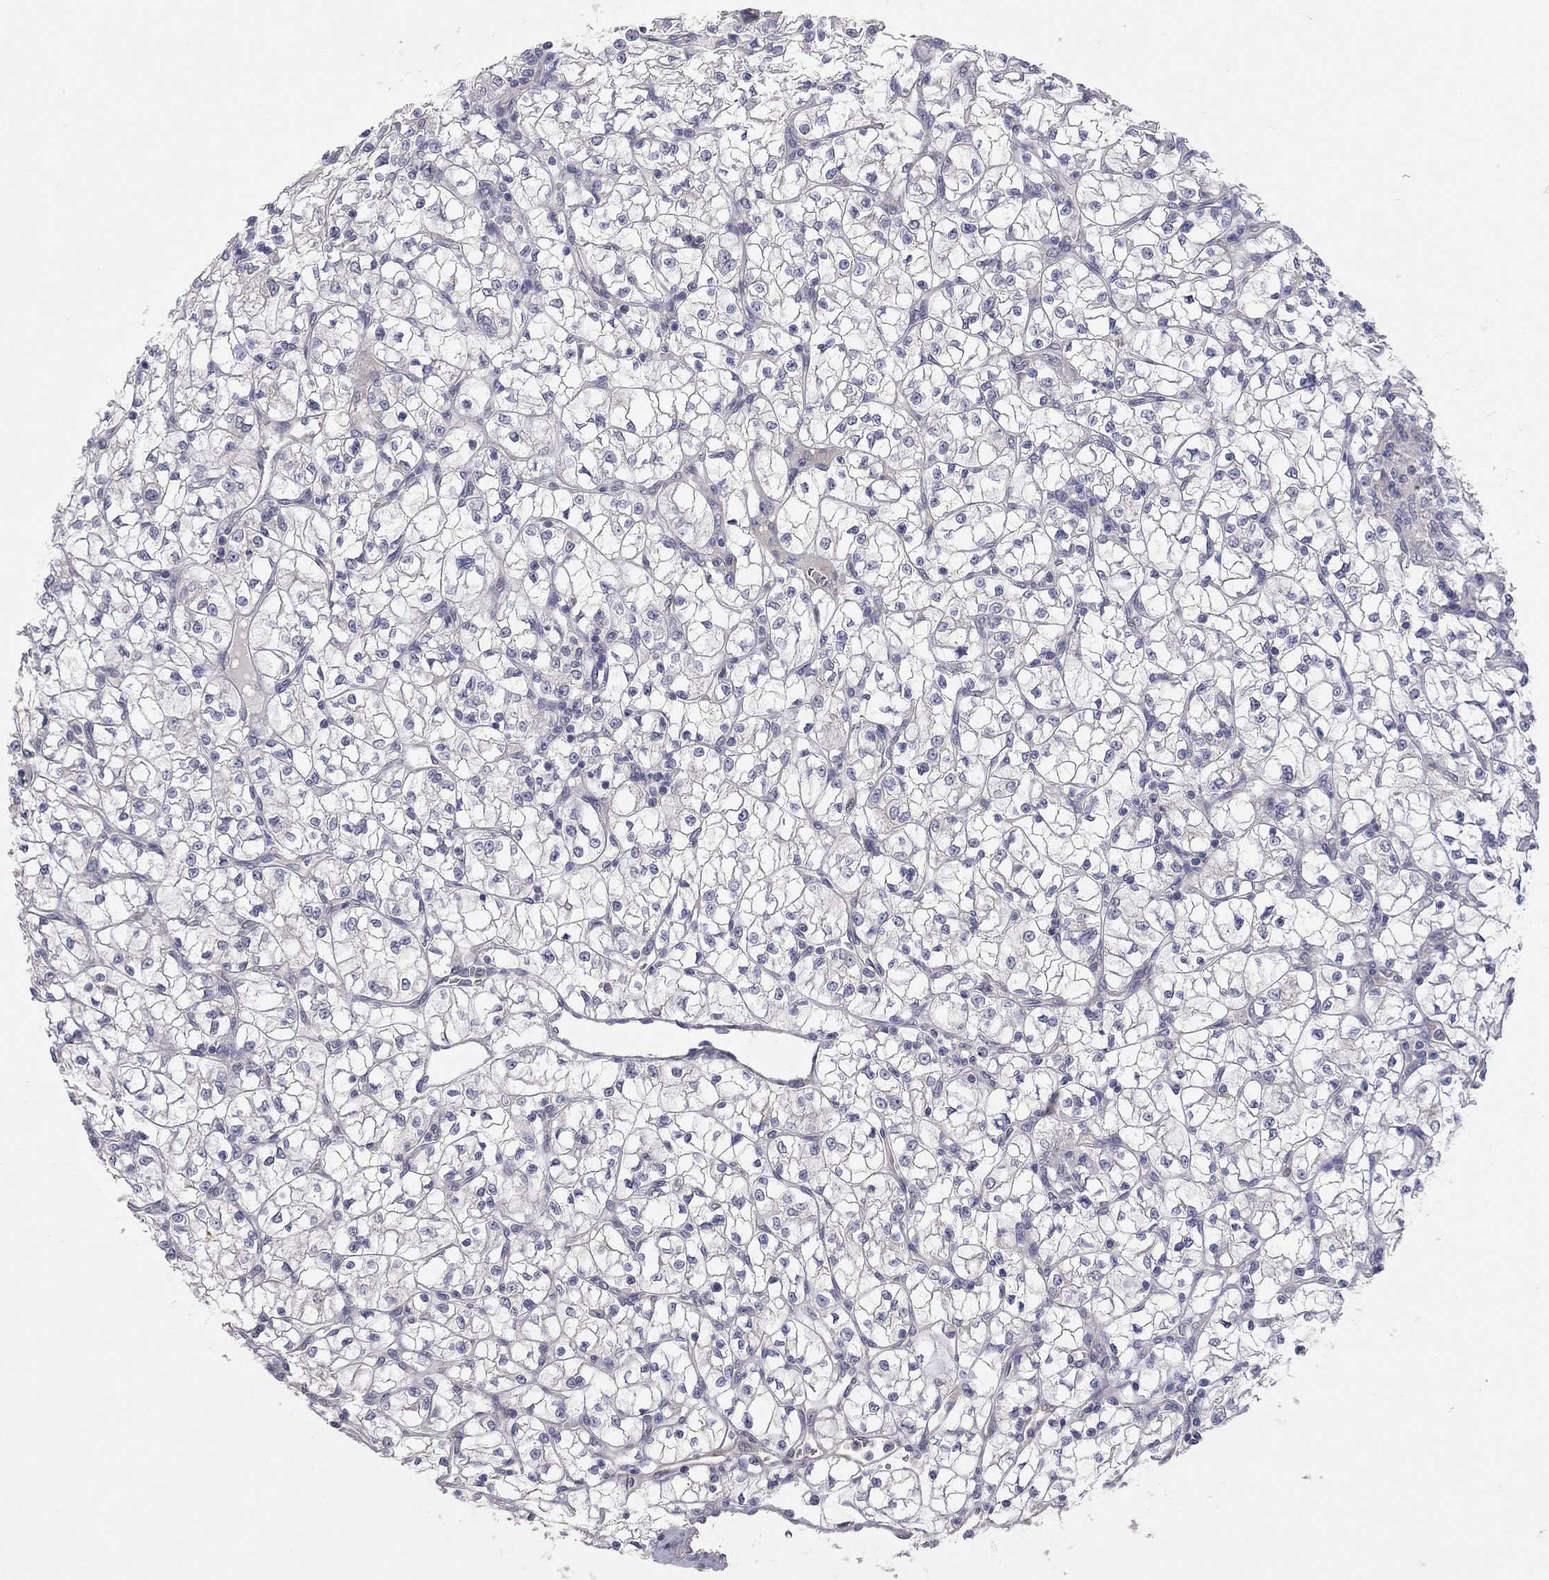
{"staining": {"intensity": "negative", "quantity": "none", "location": "none"}, "tissue": "renal cancer", "cell_type": "Tumor cells", "image_type": "cancer", "snomed": [{"axis": "morphology", "description": "Adenocarcinoma, NOS"}, {"axis": "topography", "description": "Kidney"}], "caption": "Tumor cells are negative for protein expression in human renal cancer. Nuclei are stained in blue.", "gene": "KCNB1", "patient": {"sex": "female", "age": 64}}